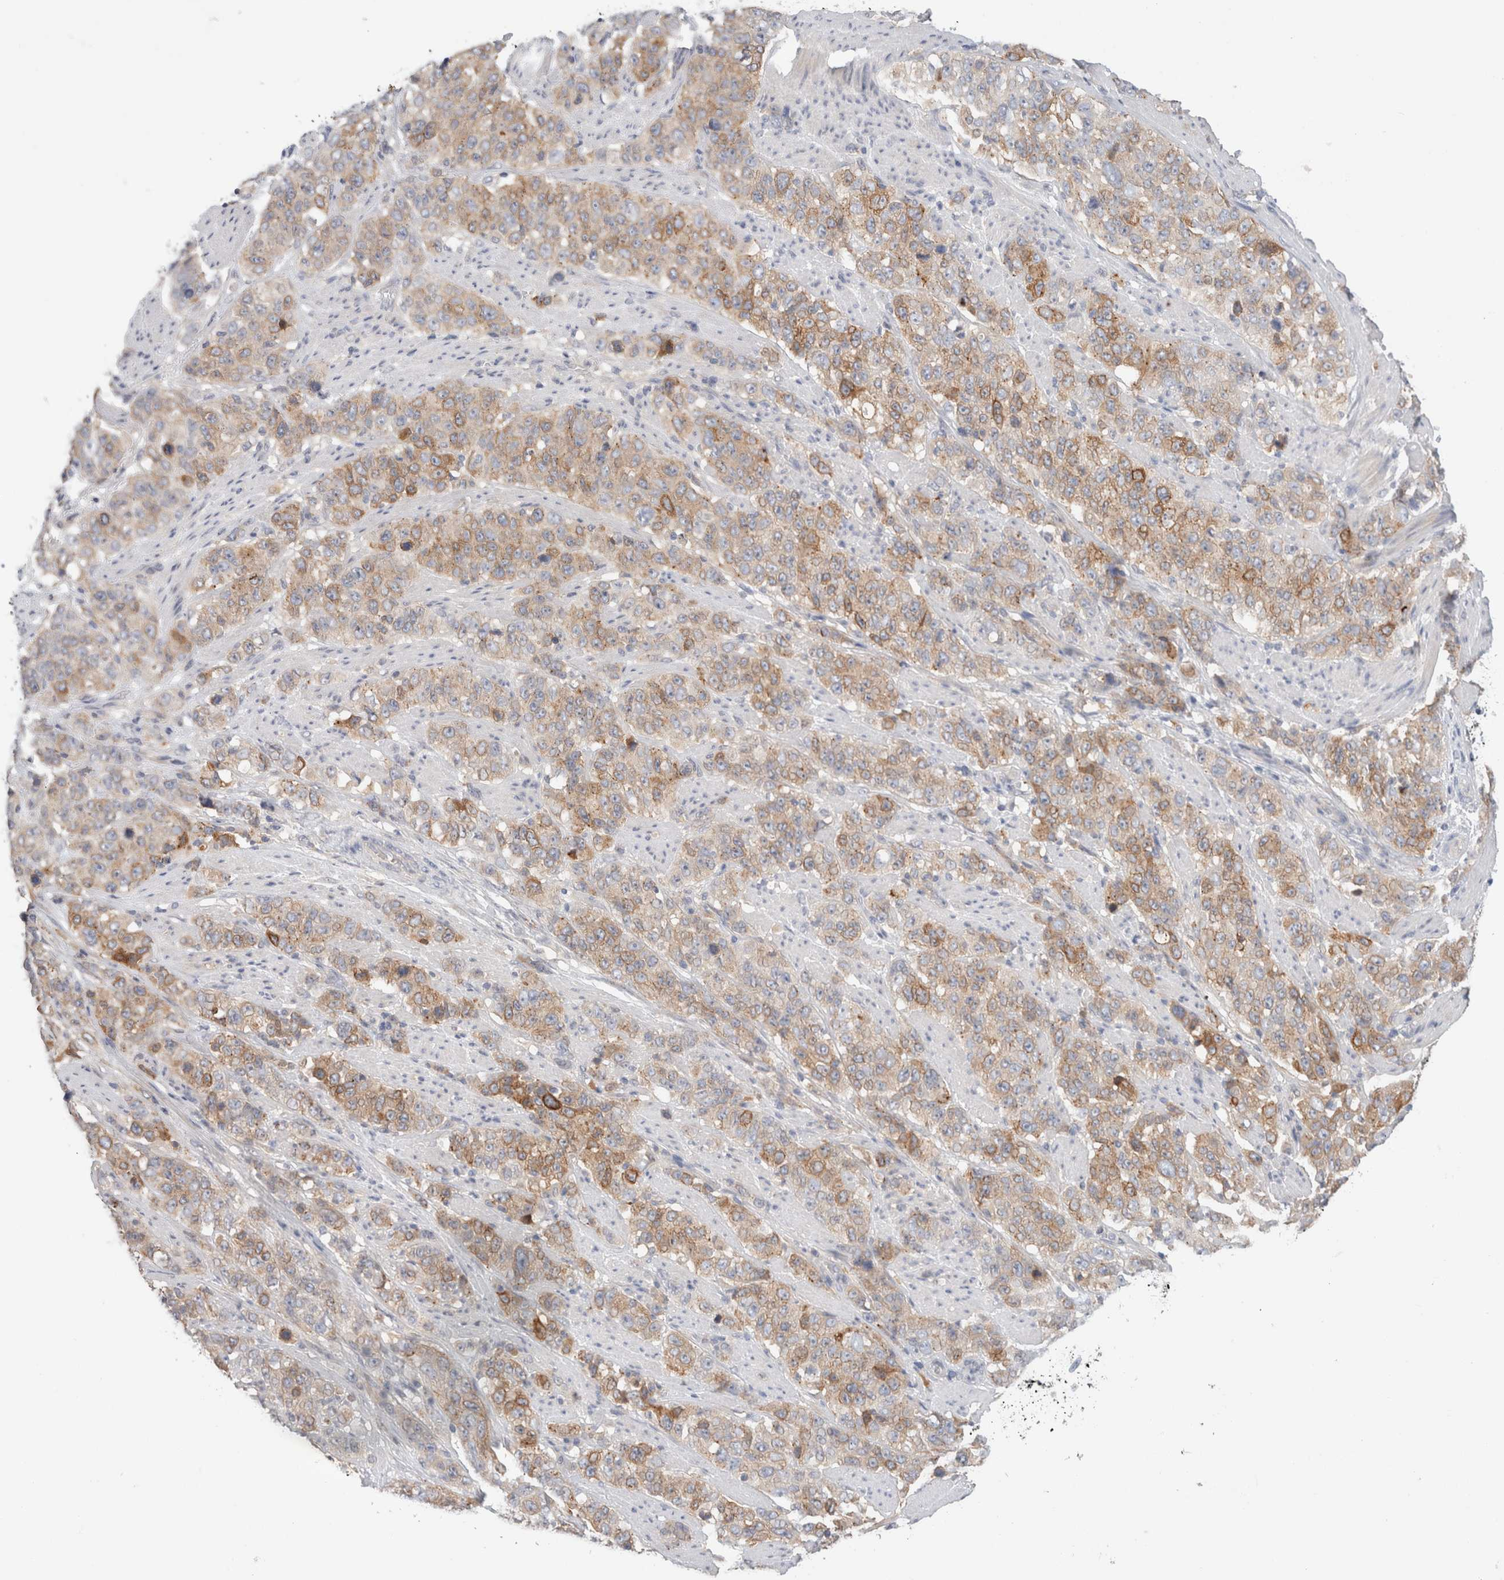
{"staining": {"intensity": "moderate", "quantity": "25%-75%", "location": "cytoplasmic/membranous"}, "tissue": "stomach cancer", "cell_type": "Tumor cells", "image_type": "cancer", "snomed": [{"axis": "morphology", "description": "Adenocarcinoma, NOS"}, {"axis": "topography", "description": "Stomach"}], "caption": "Tumor cells show medium levels of moderate cytoplasmic/membranous expression in about 25%-75% of cells in stomach adenocarcinoma. The staining was performed using DAB (3,3'-diaminobenzidine) to visualize the protein expression in brown, while the nuclei were stained in blue with hematoxylin (Magnification: 20x).", "gene": "SDR16C5", "patient": {"sex": "male", "age": 48}}